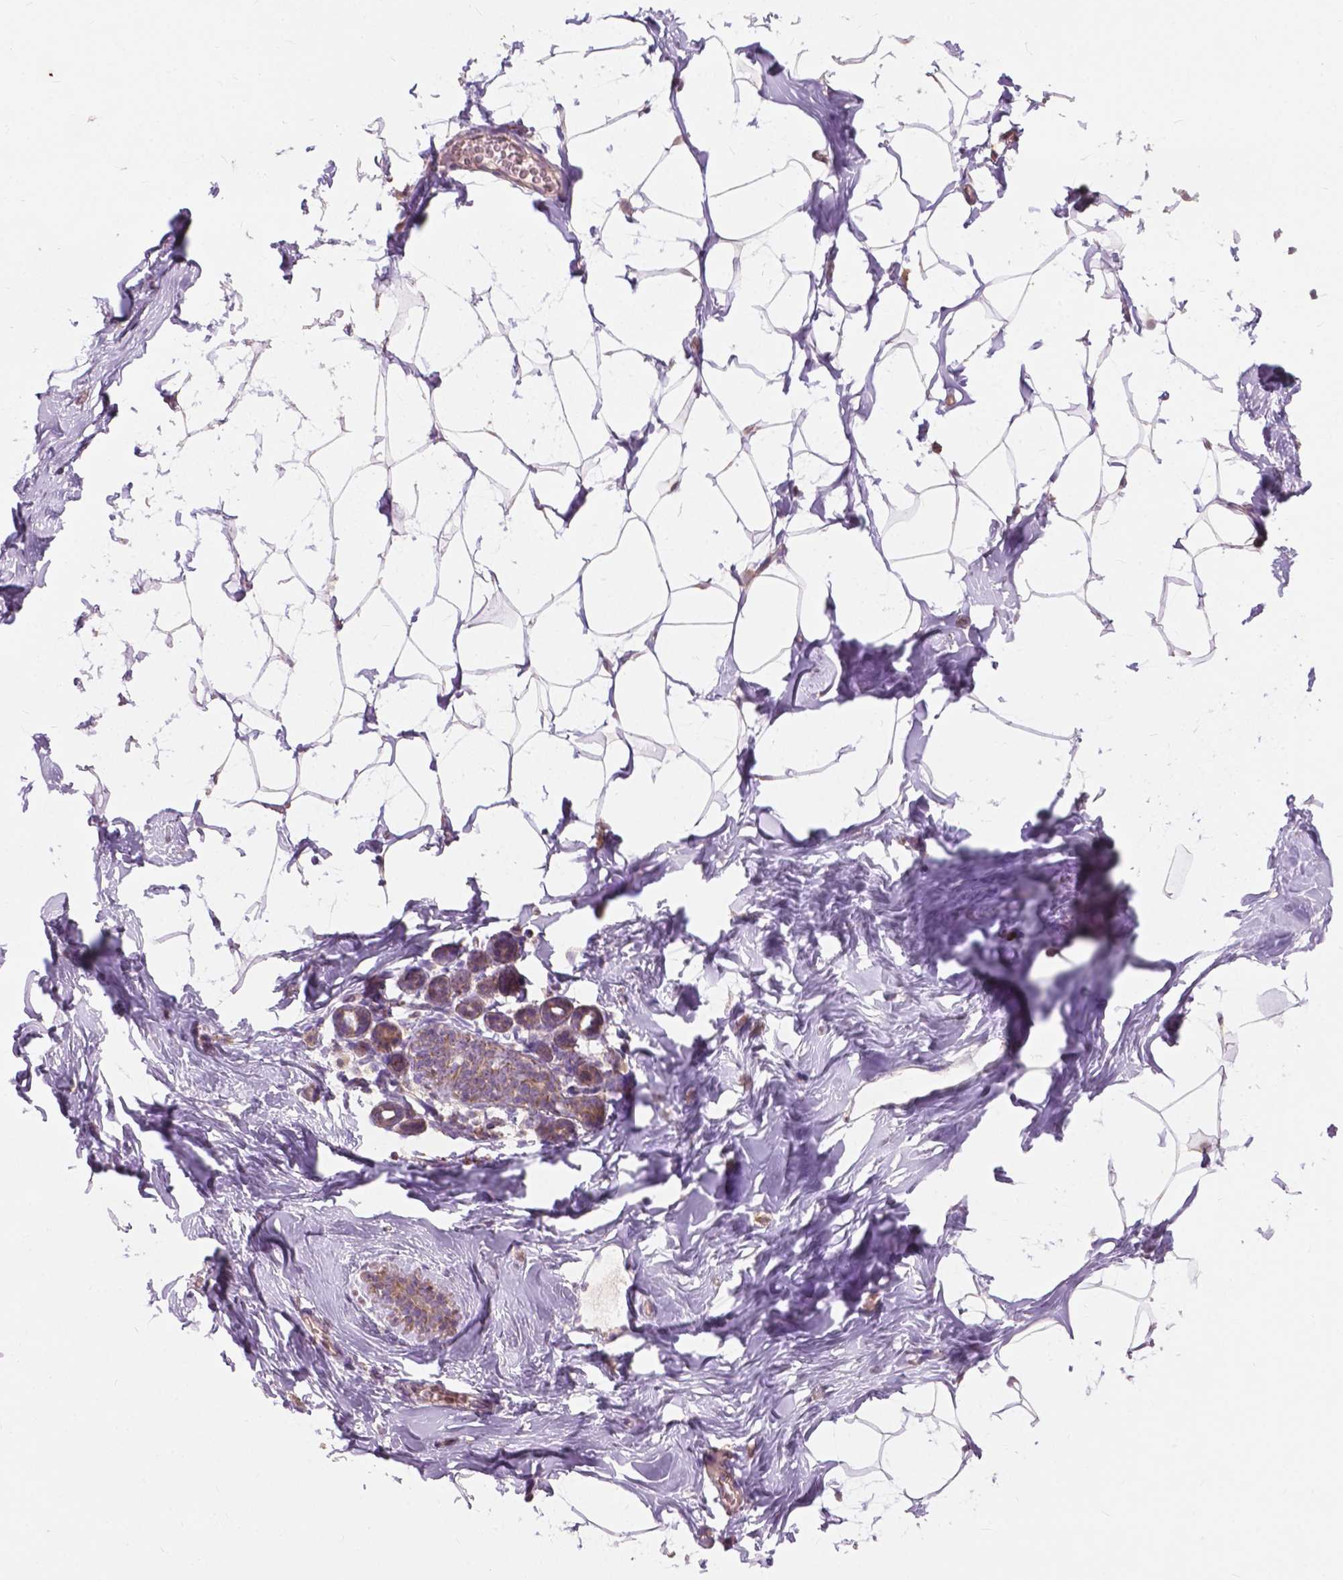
{"staining": {"intensity": "negative", "quantity": "none", "location": "none"}, "tissue": "breast", "cell_type": "Adipocytes", "image_type": "normal", "snomed": [{"axis": "morphology", "description": "Normal tissue, NOS"}, {"axis": "topography", "description": "Breast"}], "caption": "Immunohistochemistry image of benign breast: breast stained with DAB demonstrates no significant protein positivity in adipocytes.", "gene": "NDUFA10", "patient": {"sex": "female", "age": 32}}